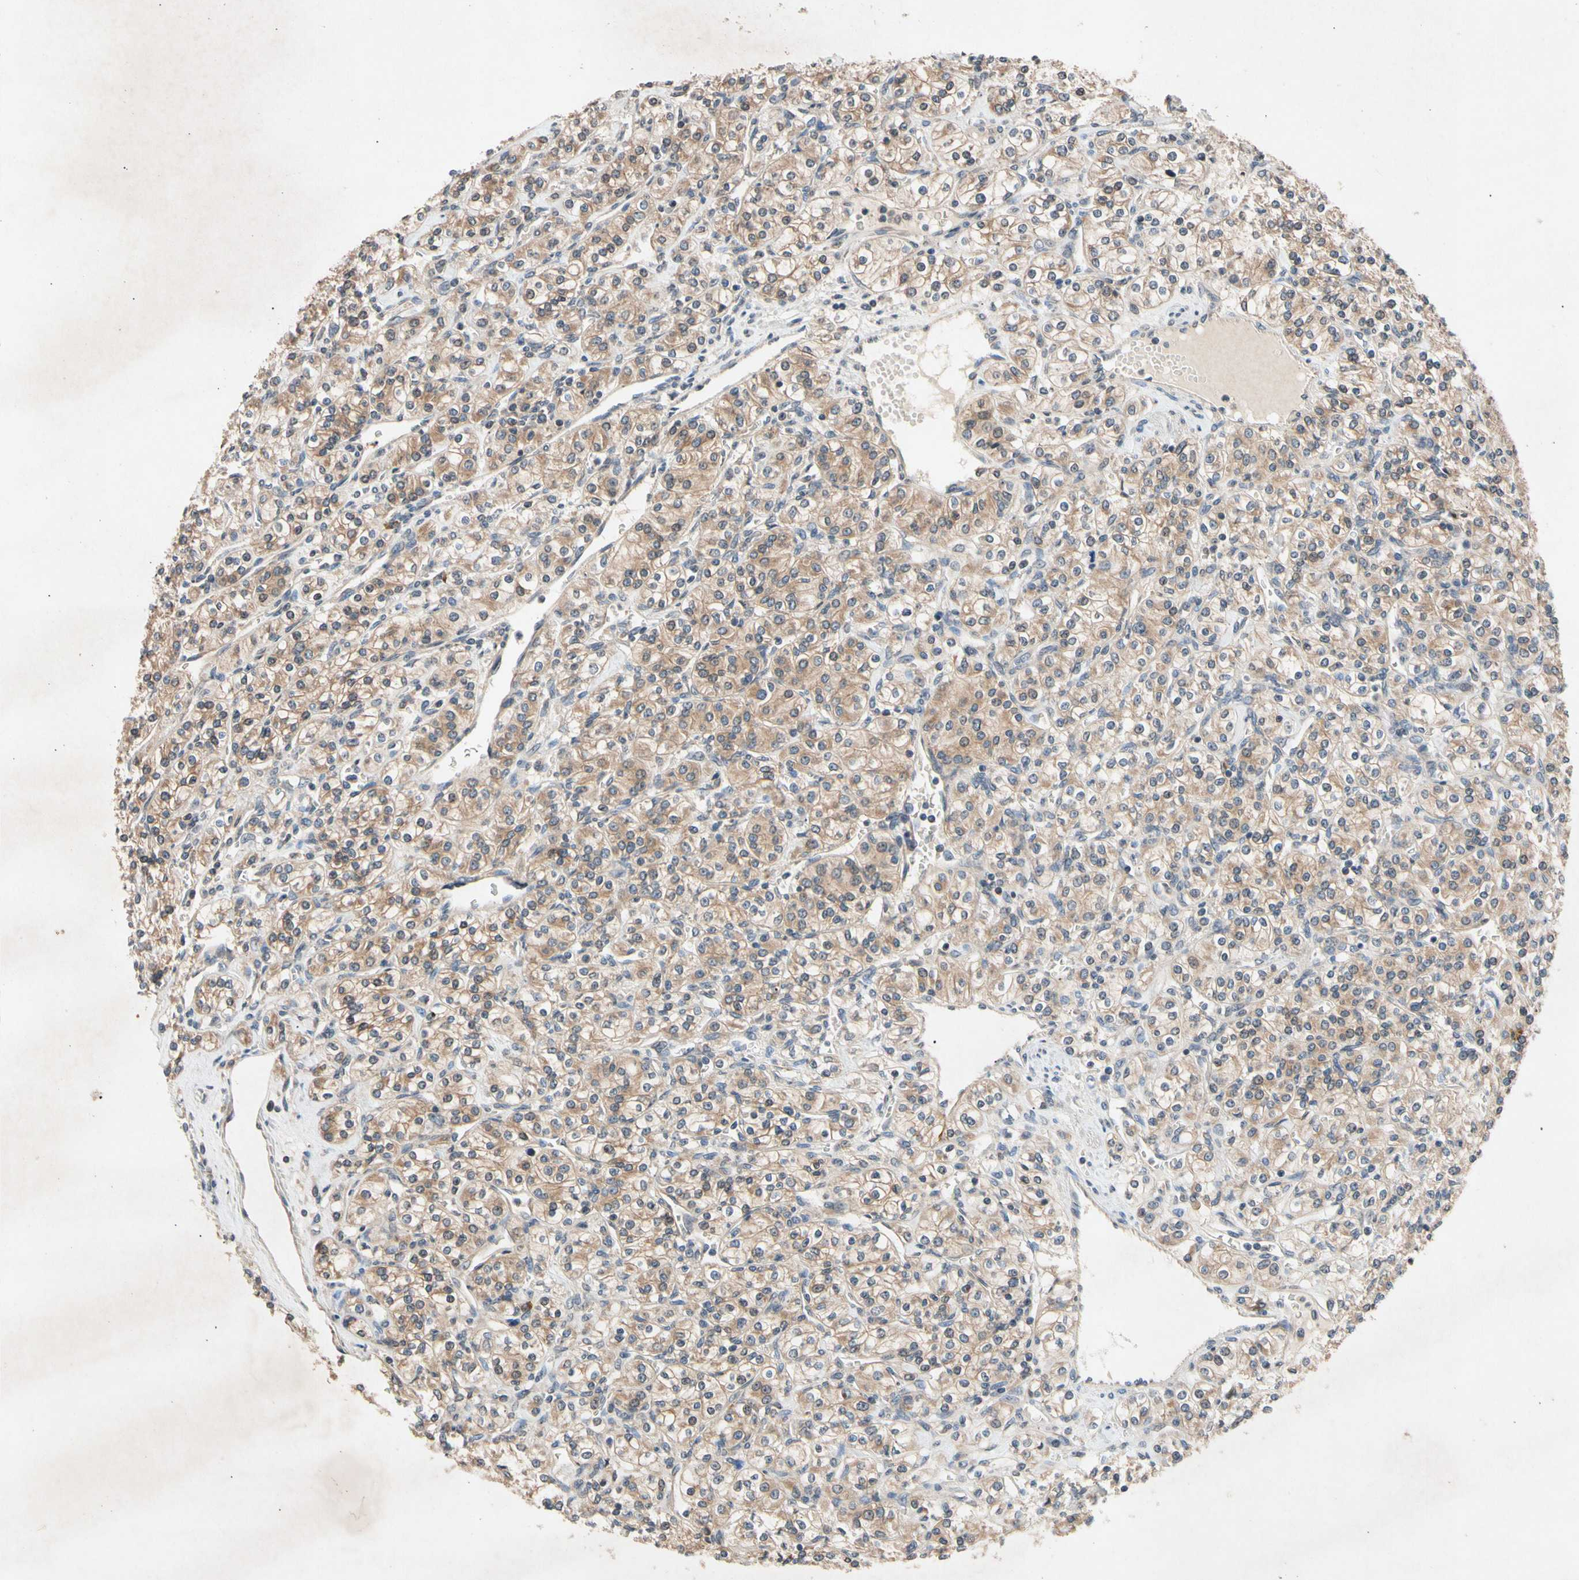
{"staining": {"intensity": "moderate", "quantity": ">75%", "location": "cytoplasmic/membranous"}, "tissue": "renal cancer", "cell_type": "Tumor cells", "image_type": "cancer", "snomed": [{"axis": "morphology", "description": "Adenocarcinoma, NOS"}, {"axis": "topography", "description": "Kidney"}], "caption": "Immunohistochemistry micrograph of adenocarcinoma (renal) stained for a protein (brown), which displays medium levels of moderate cytoplasmic/membranous positivity in about >75% of tumor cells.", "gene": "PRDX4", "patient": {"sex": "male", "age": 77}}